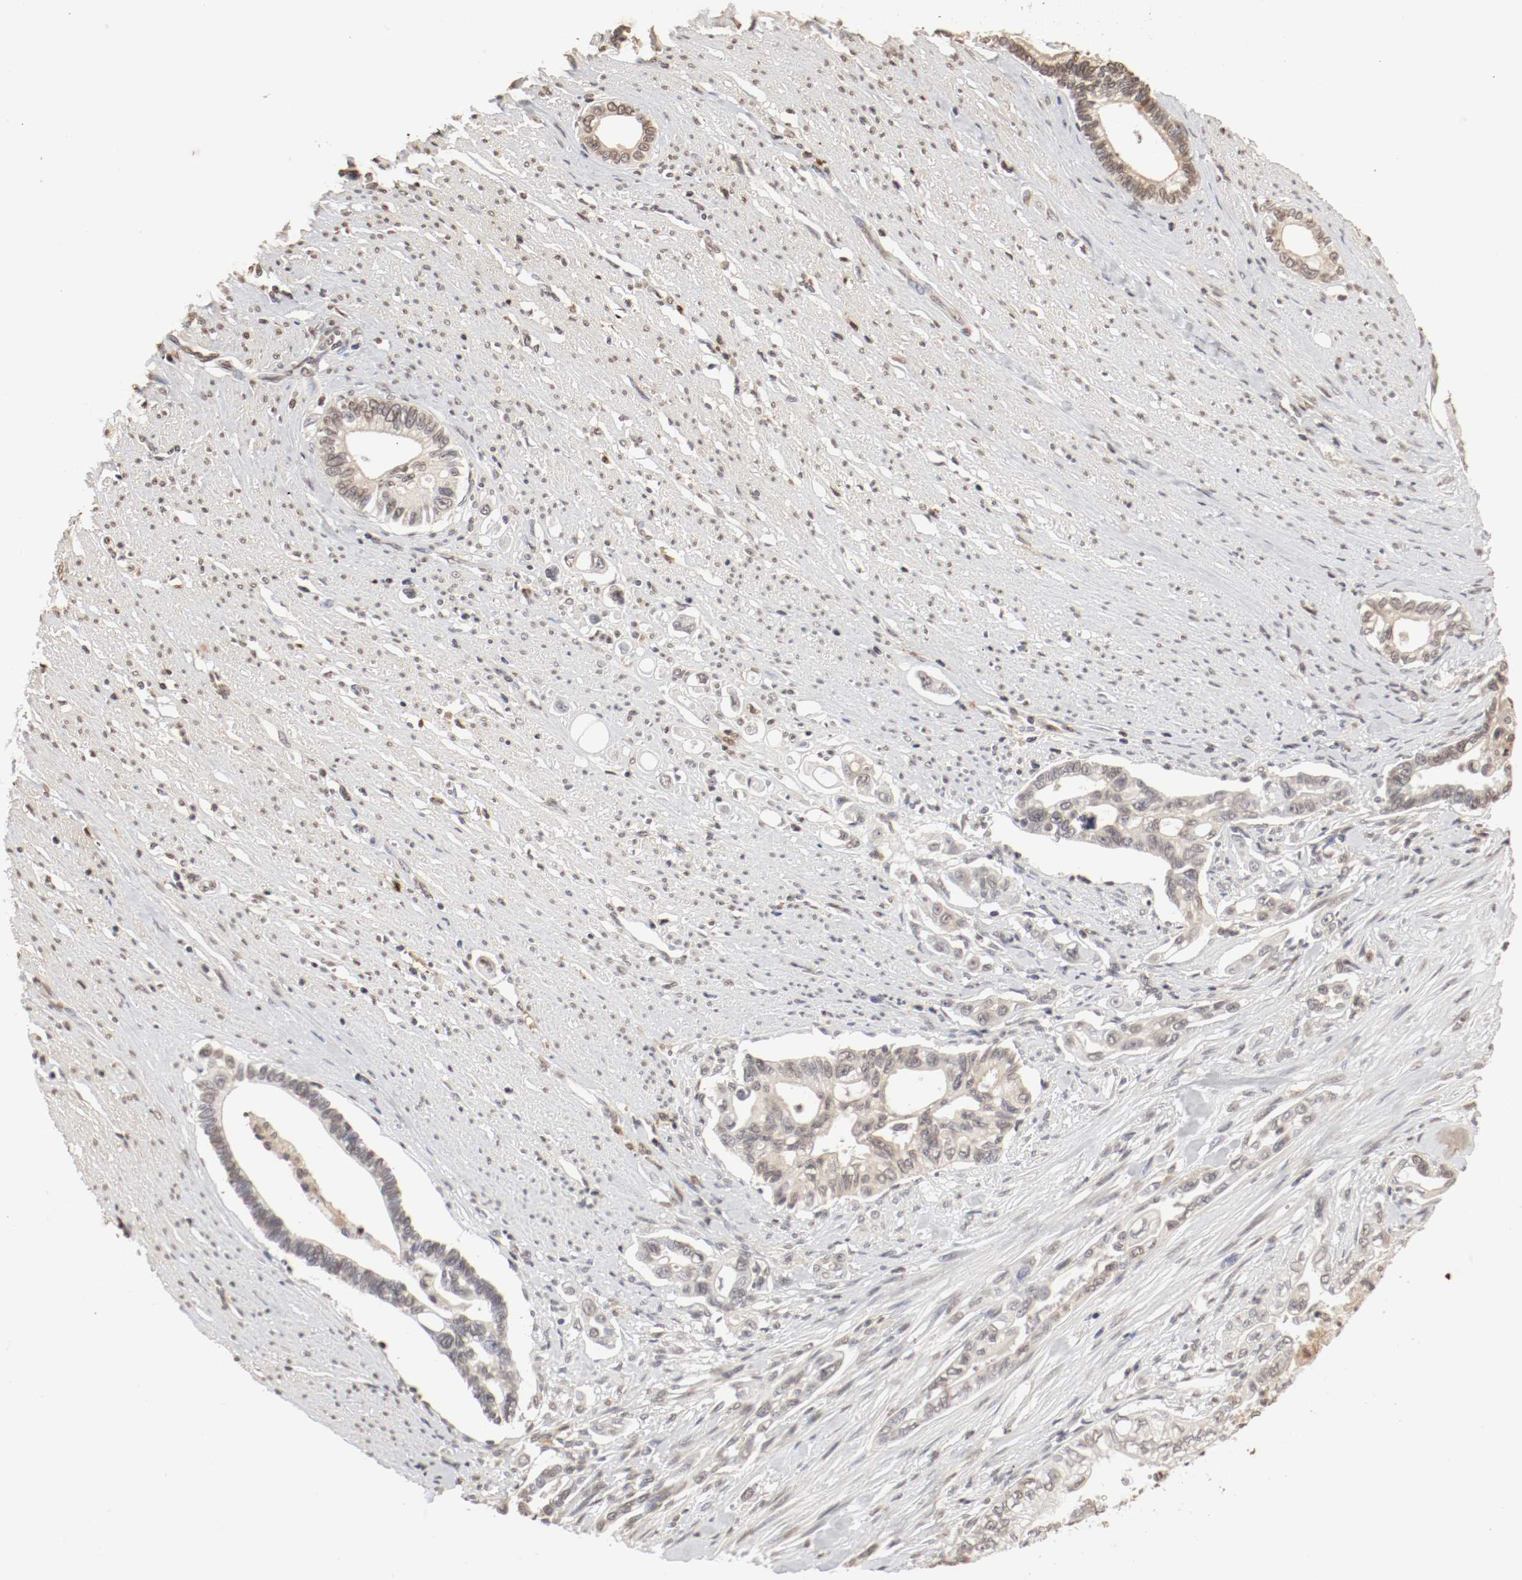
{"staining": {"intensity": "weak", "quantity": ">75%", "location": "cytoplasmic/membranous,nuclear"}, "tissue": "pancreatic cancer", "cell_type": "Tumor cells", "image_type": "cancer", "snomed": [{"axis": "morphology", "description": "Normal tissue, NOS"}, {"axis": "topography", "description": "Pancreas"}], "caption": "Pancreatic cancer was stained to show a protein in brown. There is low levels of weak cytoplasmic/membranous and nuclear expression in approximately >75% of tumor cells. (DAB (3,3'-diaminobenzidine) = brown stain, brightfield microscopy at high magnification).", "gene": "WASL", "patient": {"sex": "male", "age": 42}}